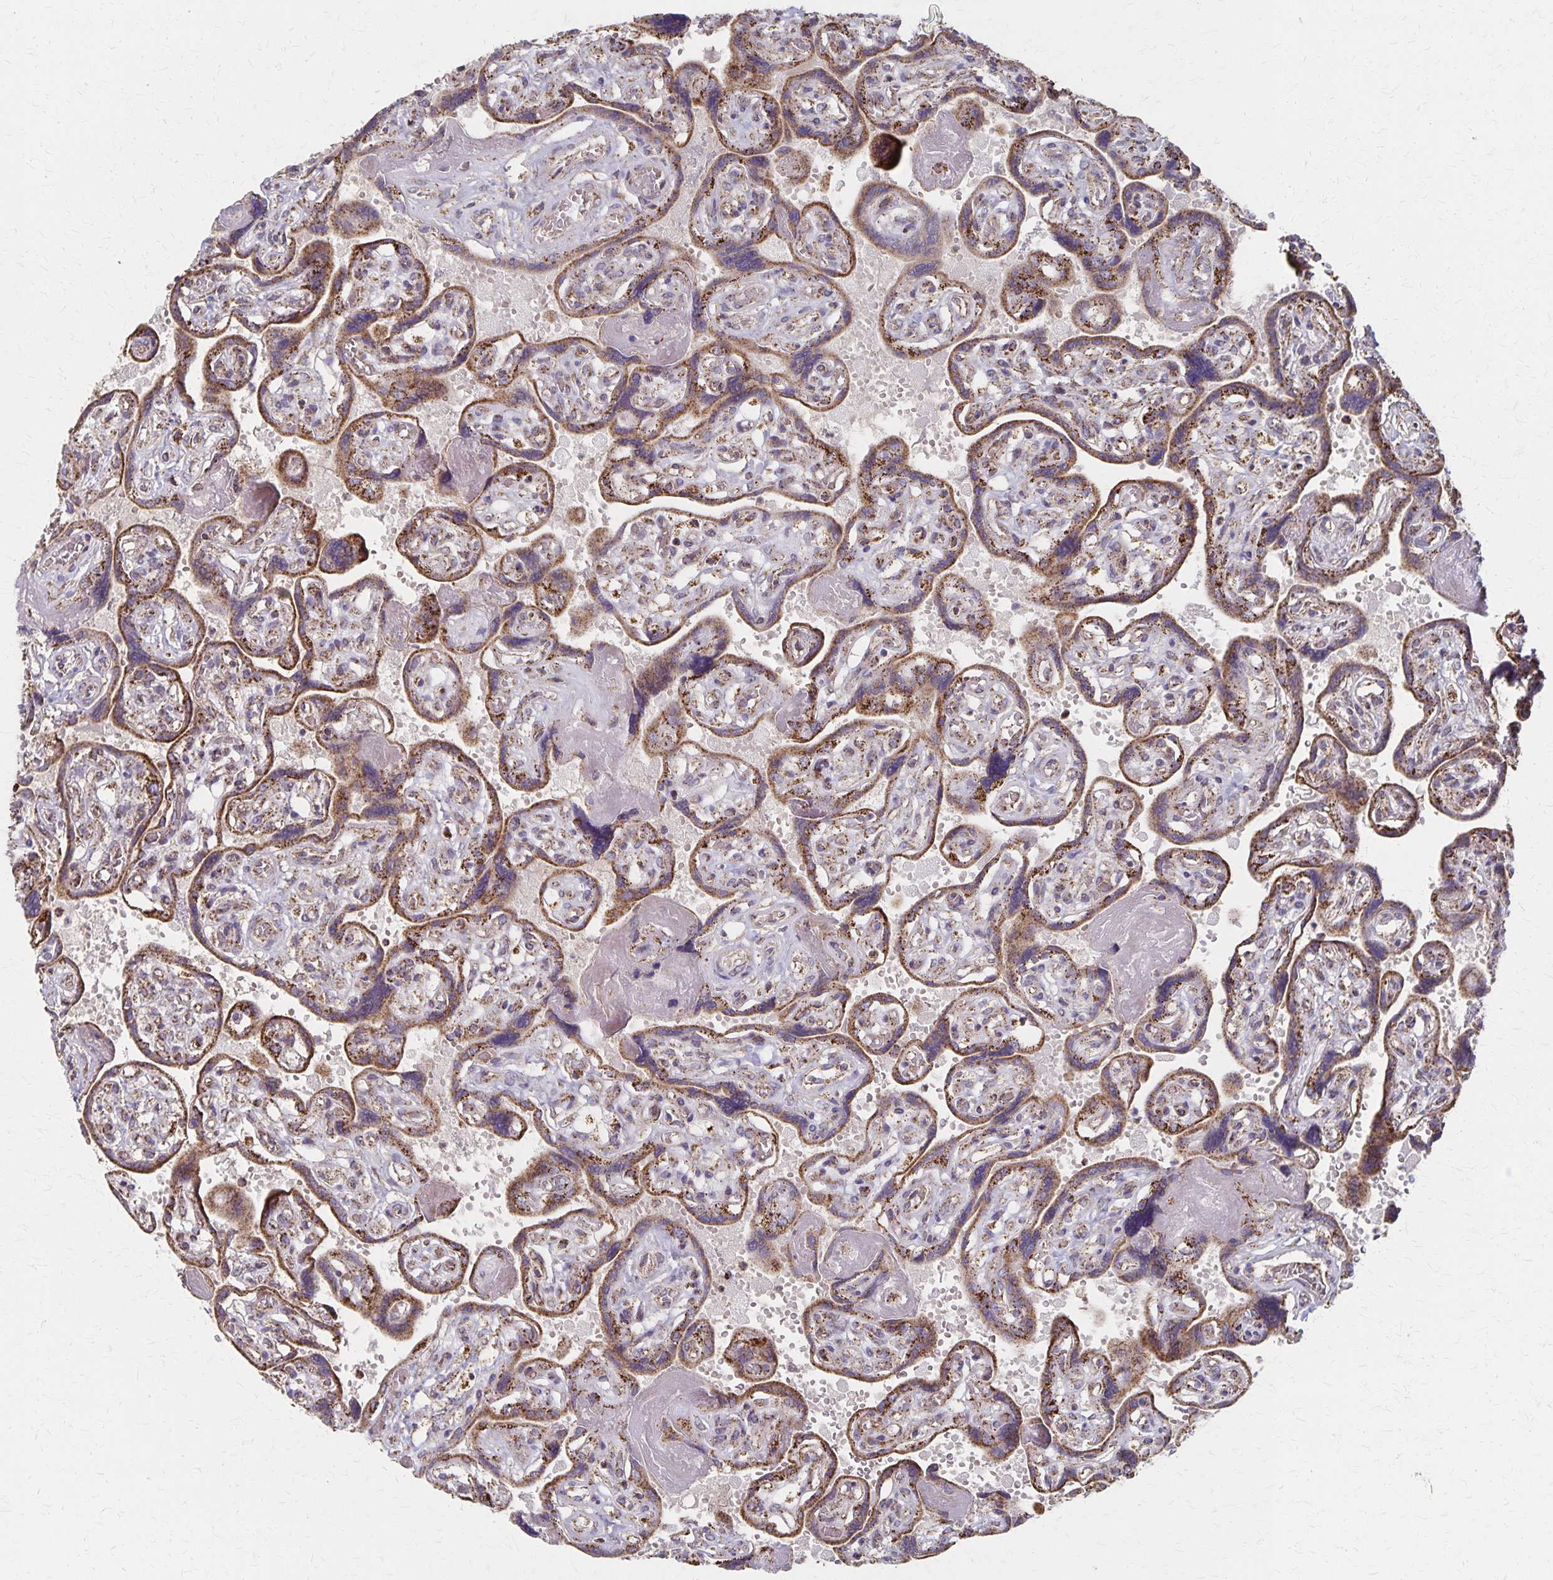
{"staining": {"intensity": "weak", "quantity": "<25%", "location": "cytoplasmic/membranous"}, "tissue": "placenta", "cell_type": "Decidual cells", "image_type": "normal", "snomed": [{"axis": "morphology", "description": "Normal tissue, NOS"}, {"axis": "topography", "description": "Placenta"}], "caption": "Immunohistochemistry of normal human placenta demonstrates no staining in decidual cells.", "gene": "DYRK4", "patient": {"sex": "female", "age": 32}}